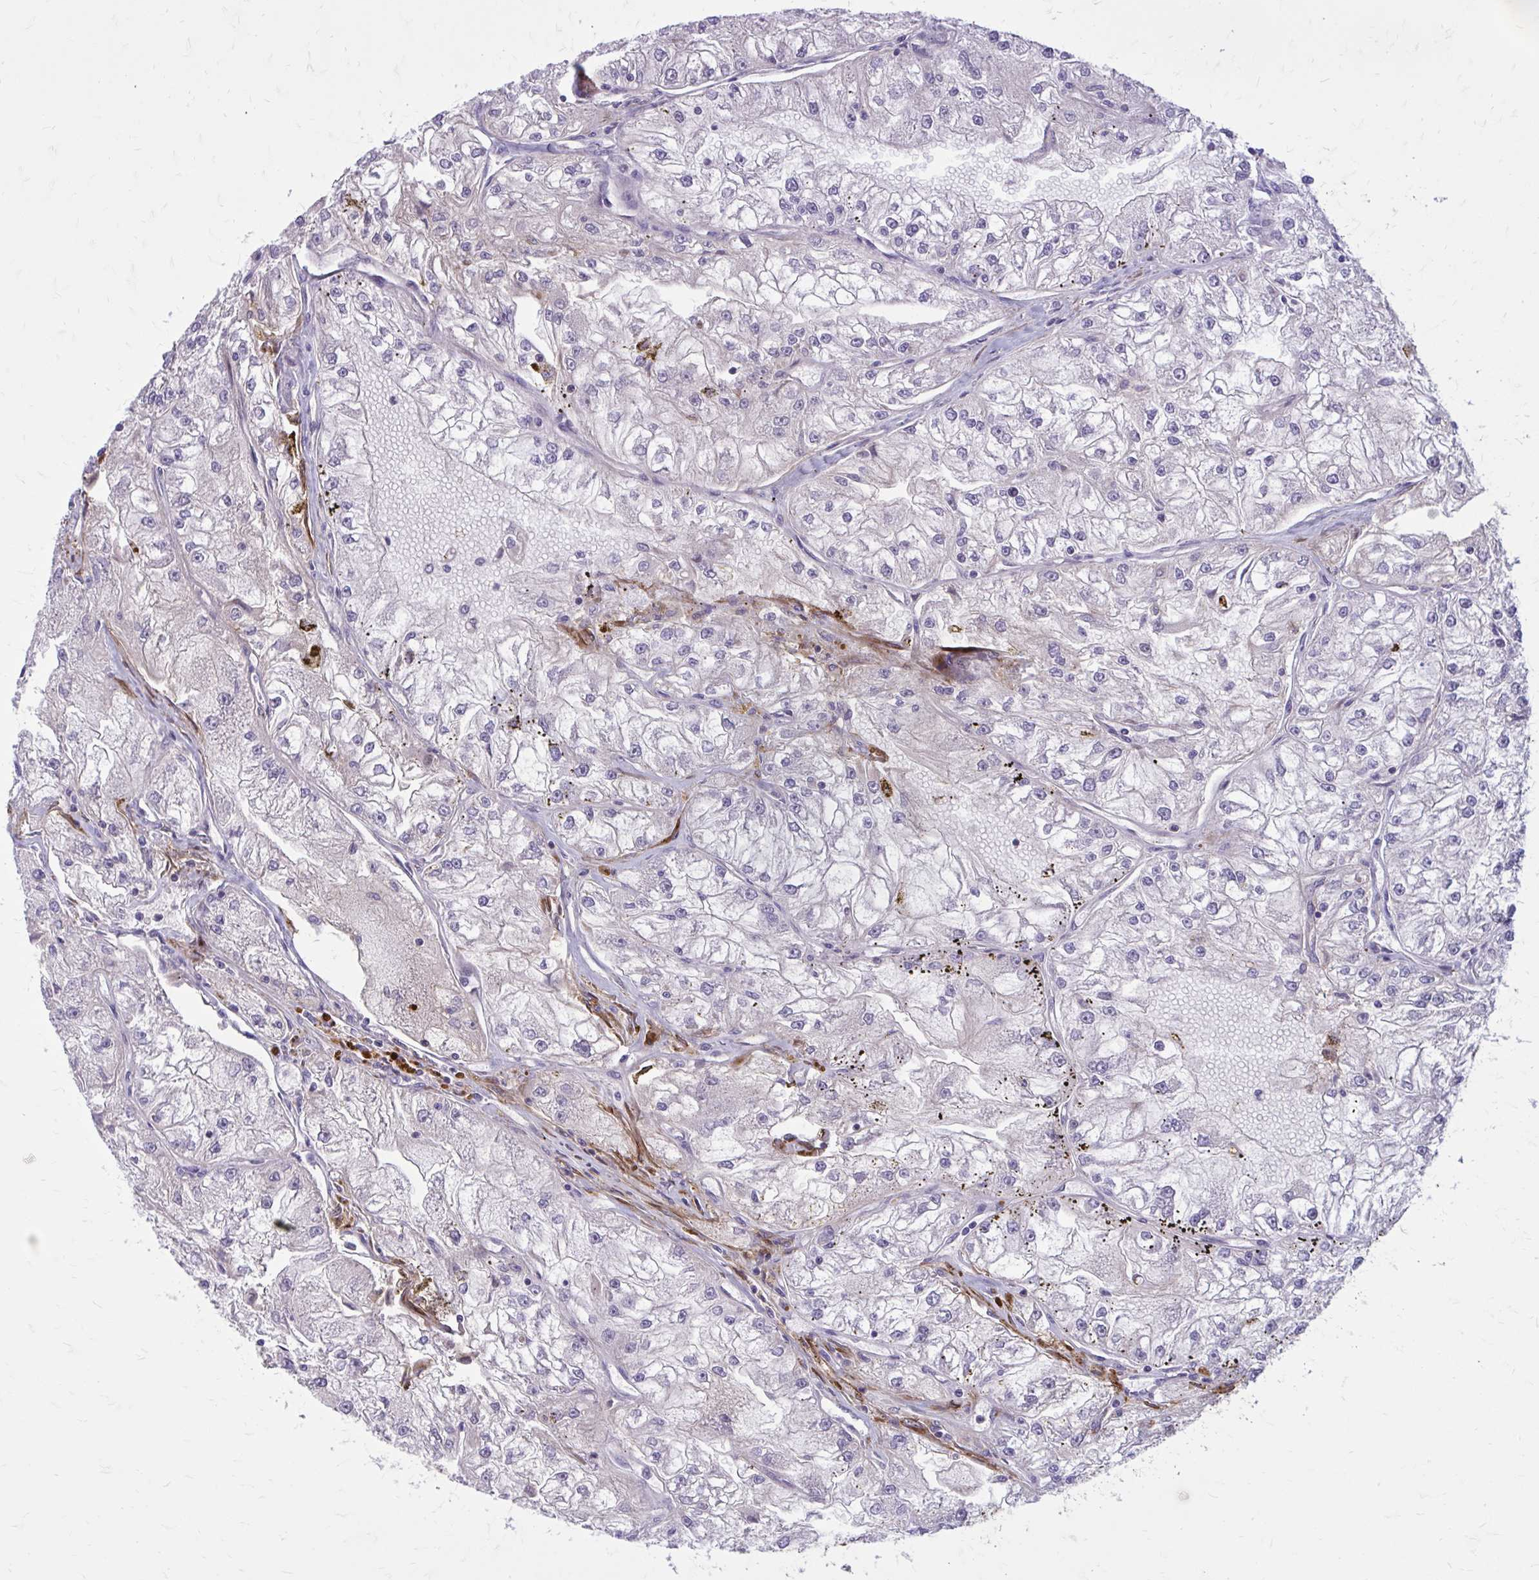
{"staining": {"intensity": "negative", "quantity": "none", "location": "none"}, "tissue": "renal cancer", "cell_type": "Tumor cells", "image_type": "cancer", "snomed": [{"axis": "morphology", "description": "Adenocarcinoma, NOS"}, {"axis": "topography", "description": "Kidney"}], "caption": "DAB (3,3'-diaminobenzidine) immunohistochemical staining of human adenocarcinoma (renal) demonstrates no significant expression in tumor cells. (DAB immunohistochemistry (IHC), high magnification).", "gene": "FAP", "patient": {"sex": "female", "age": 72}}